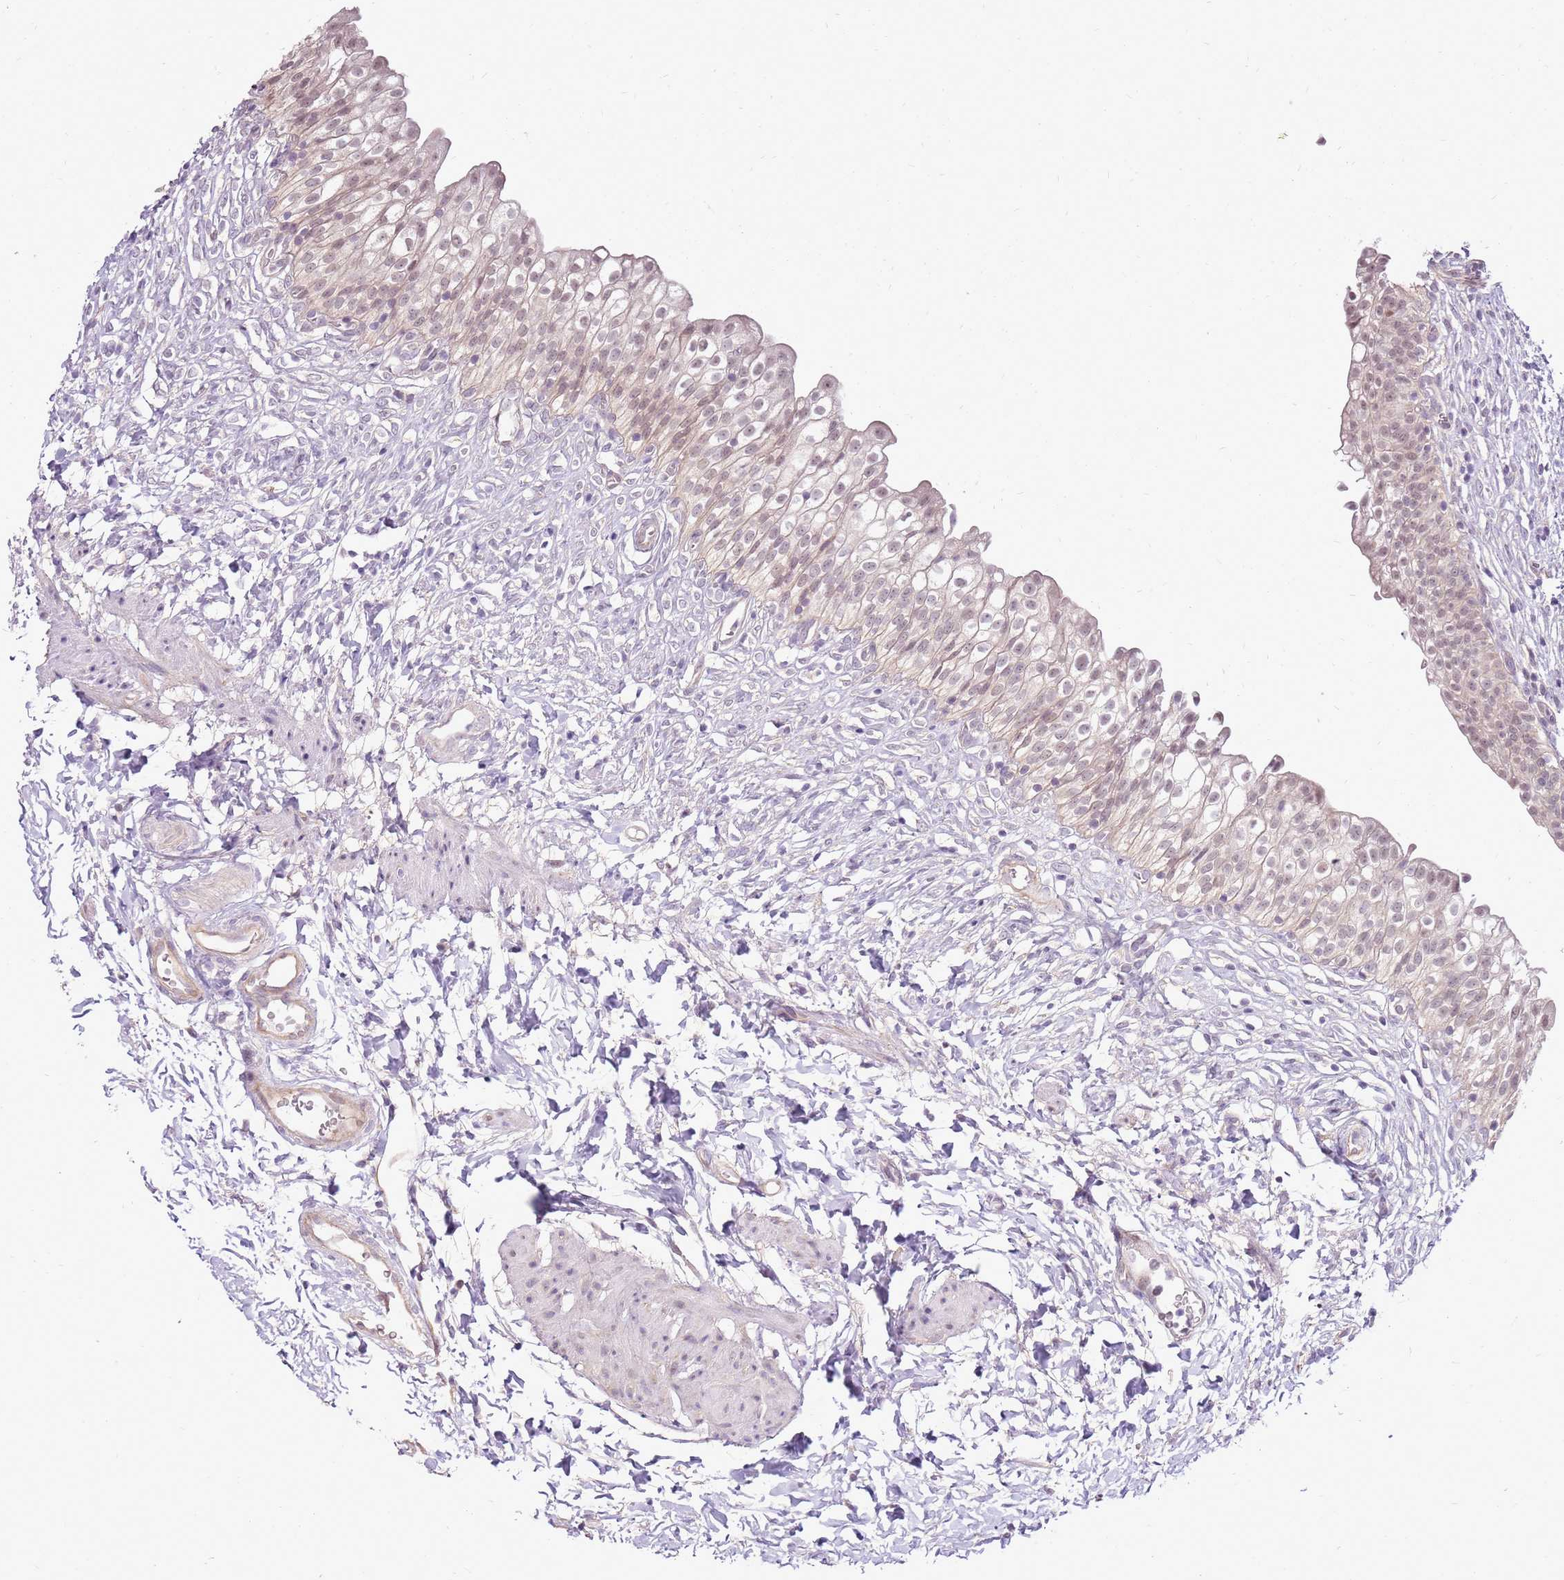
{"staining": {"intensity": "weak", "quantity": "25%-75%", "location": "cytoplasmic/membranous"}, "tissue": "urinary bladder", "cell_type": "Urothelial cells", "image_type": "normal", "snomed": [{"axis": "morphology", "description": "Normal tissue, NOS"}, {"axis": "topography", "description": "Urinary bladder"}], "caption": "Human urinary bladder stained for a protein (brown) shows weak cytoplasmic/membranous positive expression in about 25%-75% of urothelial cells.", "gene": "UGGT2", "patient": {"sex": "male", "age": 55}}